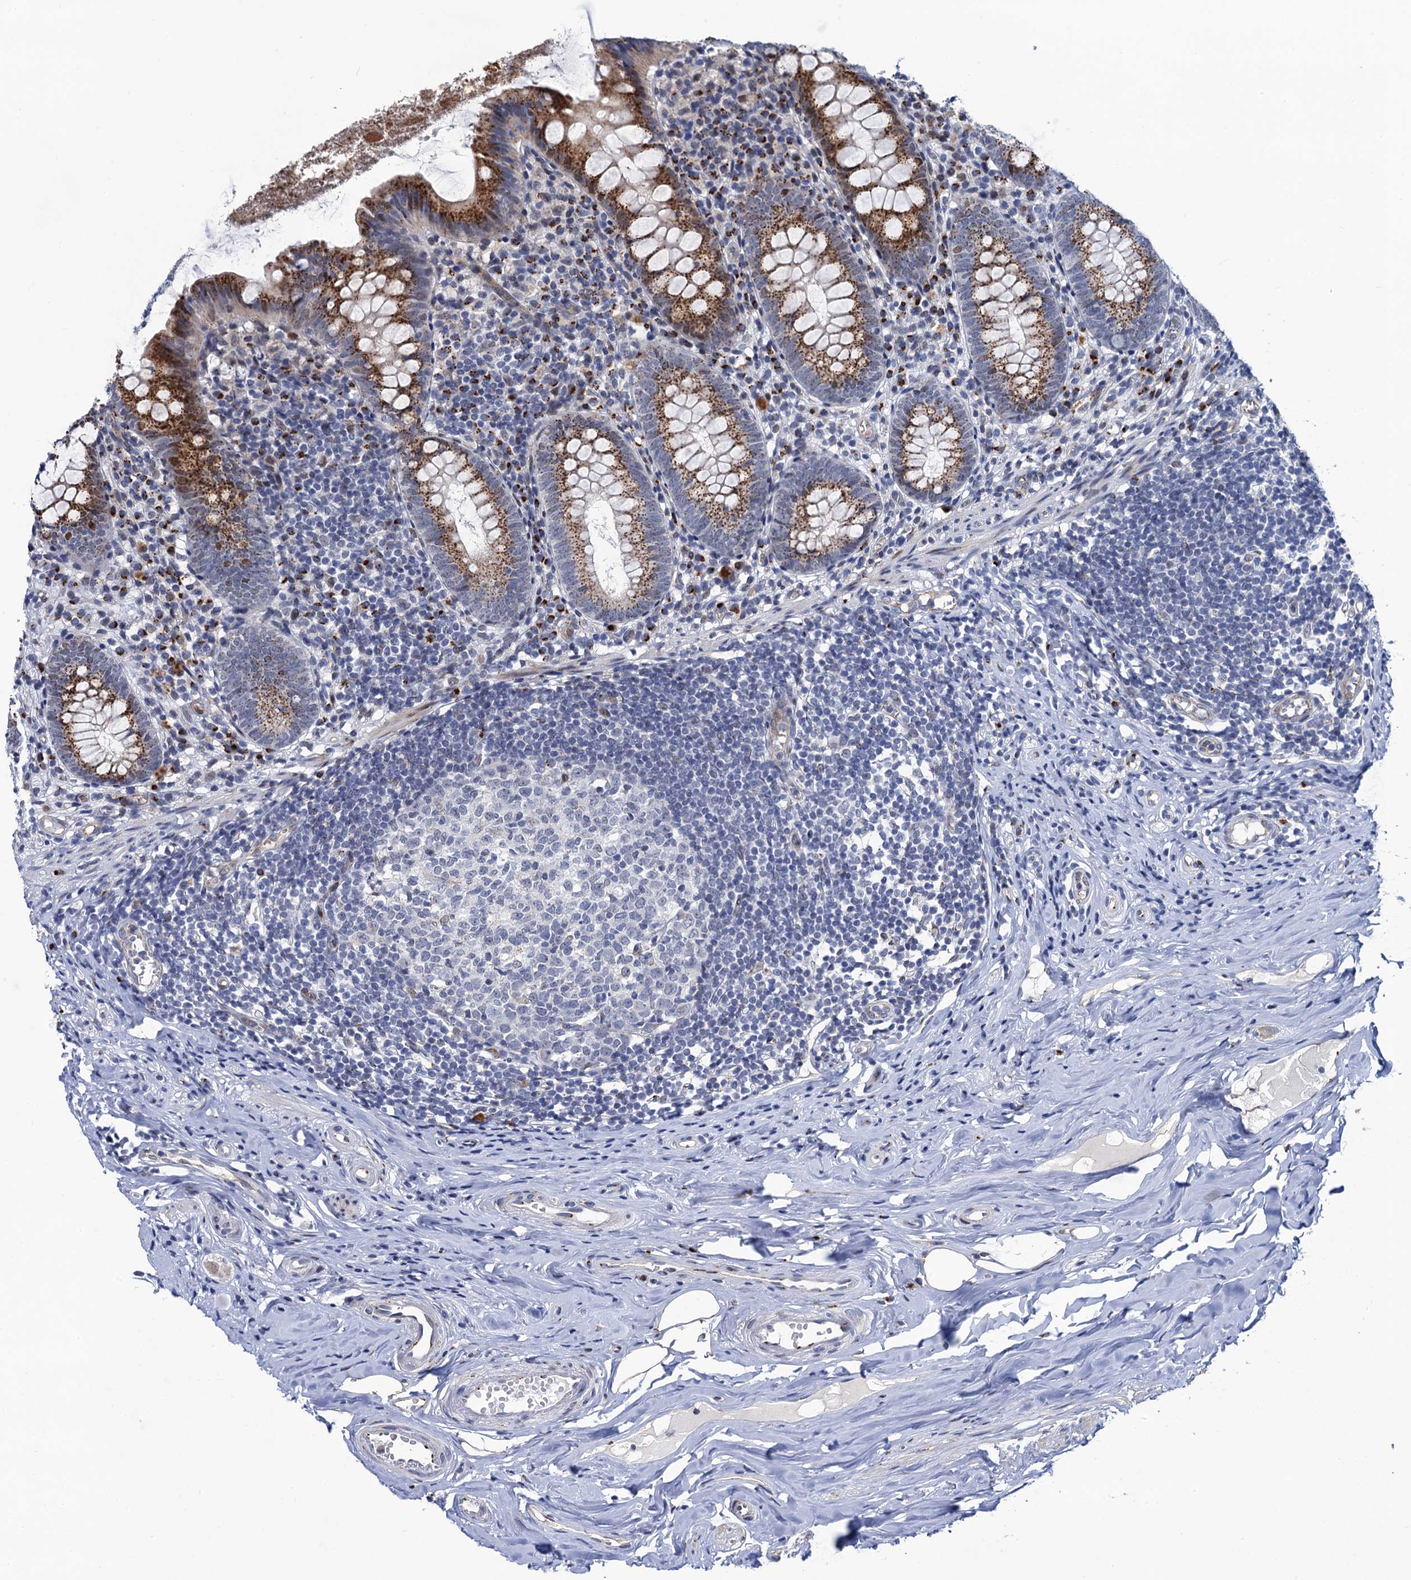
{"staining": {"intensity": "strong", "quantity": ">75%", "location": "cytoplasmic/membranous"}, "tissue": "appendix", "cell_type": "Glandular cells", "image_type": "normal", "snomed": [{"axis": "morphology", "description": "Normal tissue, NOS"}, {"axis": "topography", "description": "Appendix"}], "caption": "This image reveals immunohistochemistry (IHC) staining of normal appendix, with high strong cytoplasmic/membranous positivity in approximately >75% of glandular cells.", "gene": "THAP2", "patient": {"sex": "female", "age": 51}}